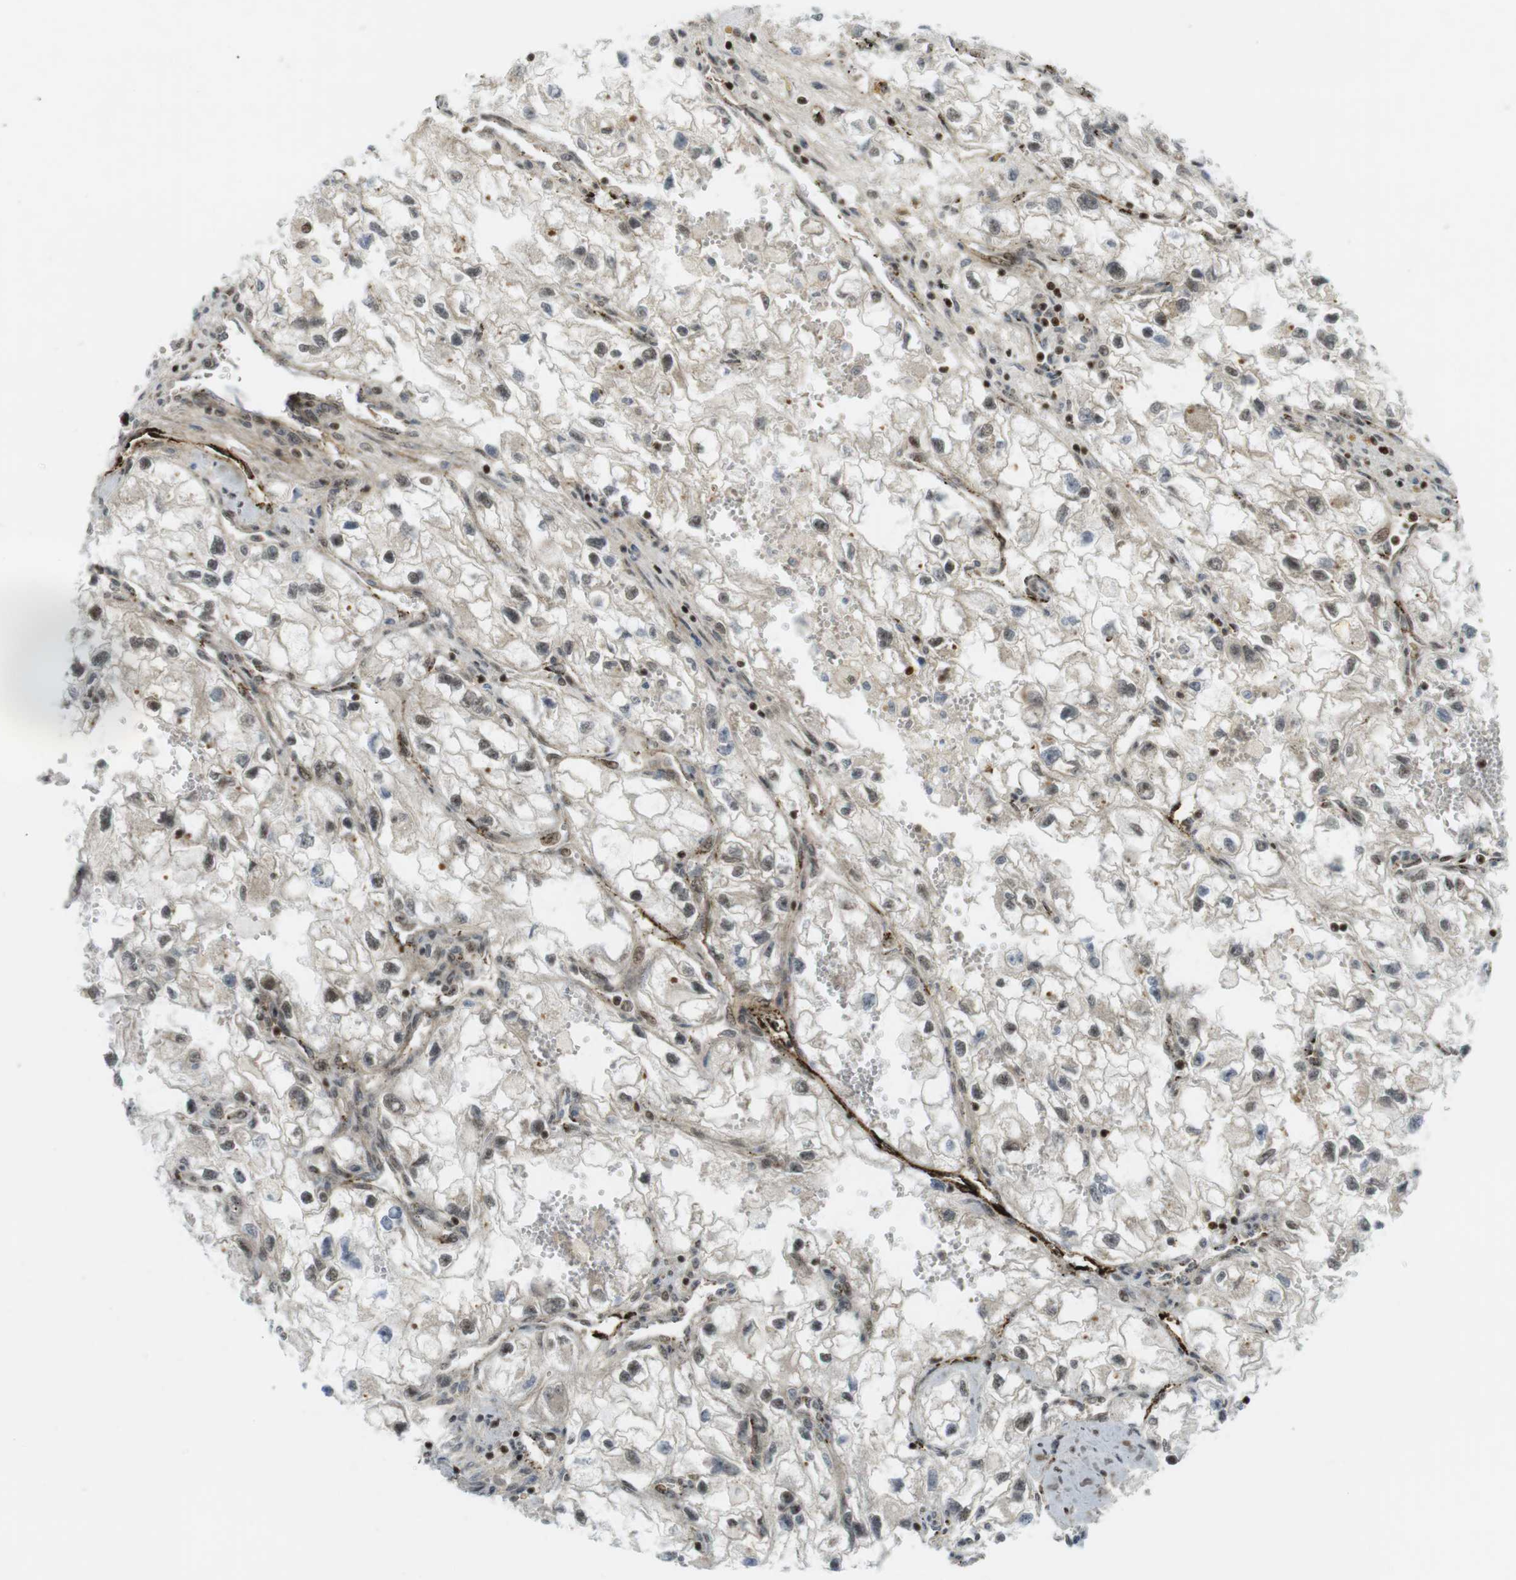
{"staining": {"intensity": "weak", "quantity": ">75%", "location": "nuclear"}, "tissue": "renal cancer", "cell_type": "Tumor cells", "image_type": "cancer", "snomed": [{"axis": "morphology", "description": "Adenocarcinoma, NOS"}, {"axis": "topography", "description": "Kidney"}], "caption": "Immunohistochemistry (IHC) image of human renal adenocarcinoma stained for a protein (brown), which demonstrates low levels of weak nuclear expression in about >75% of tumor cells.", "gene": "PPP1R13B", "patient": {"sex": "female", "age": 70}}